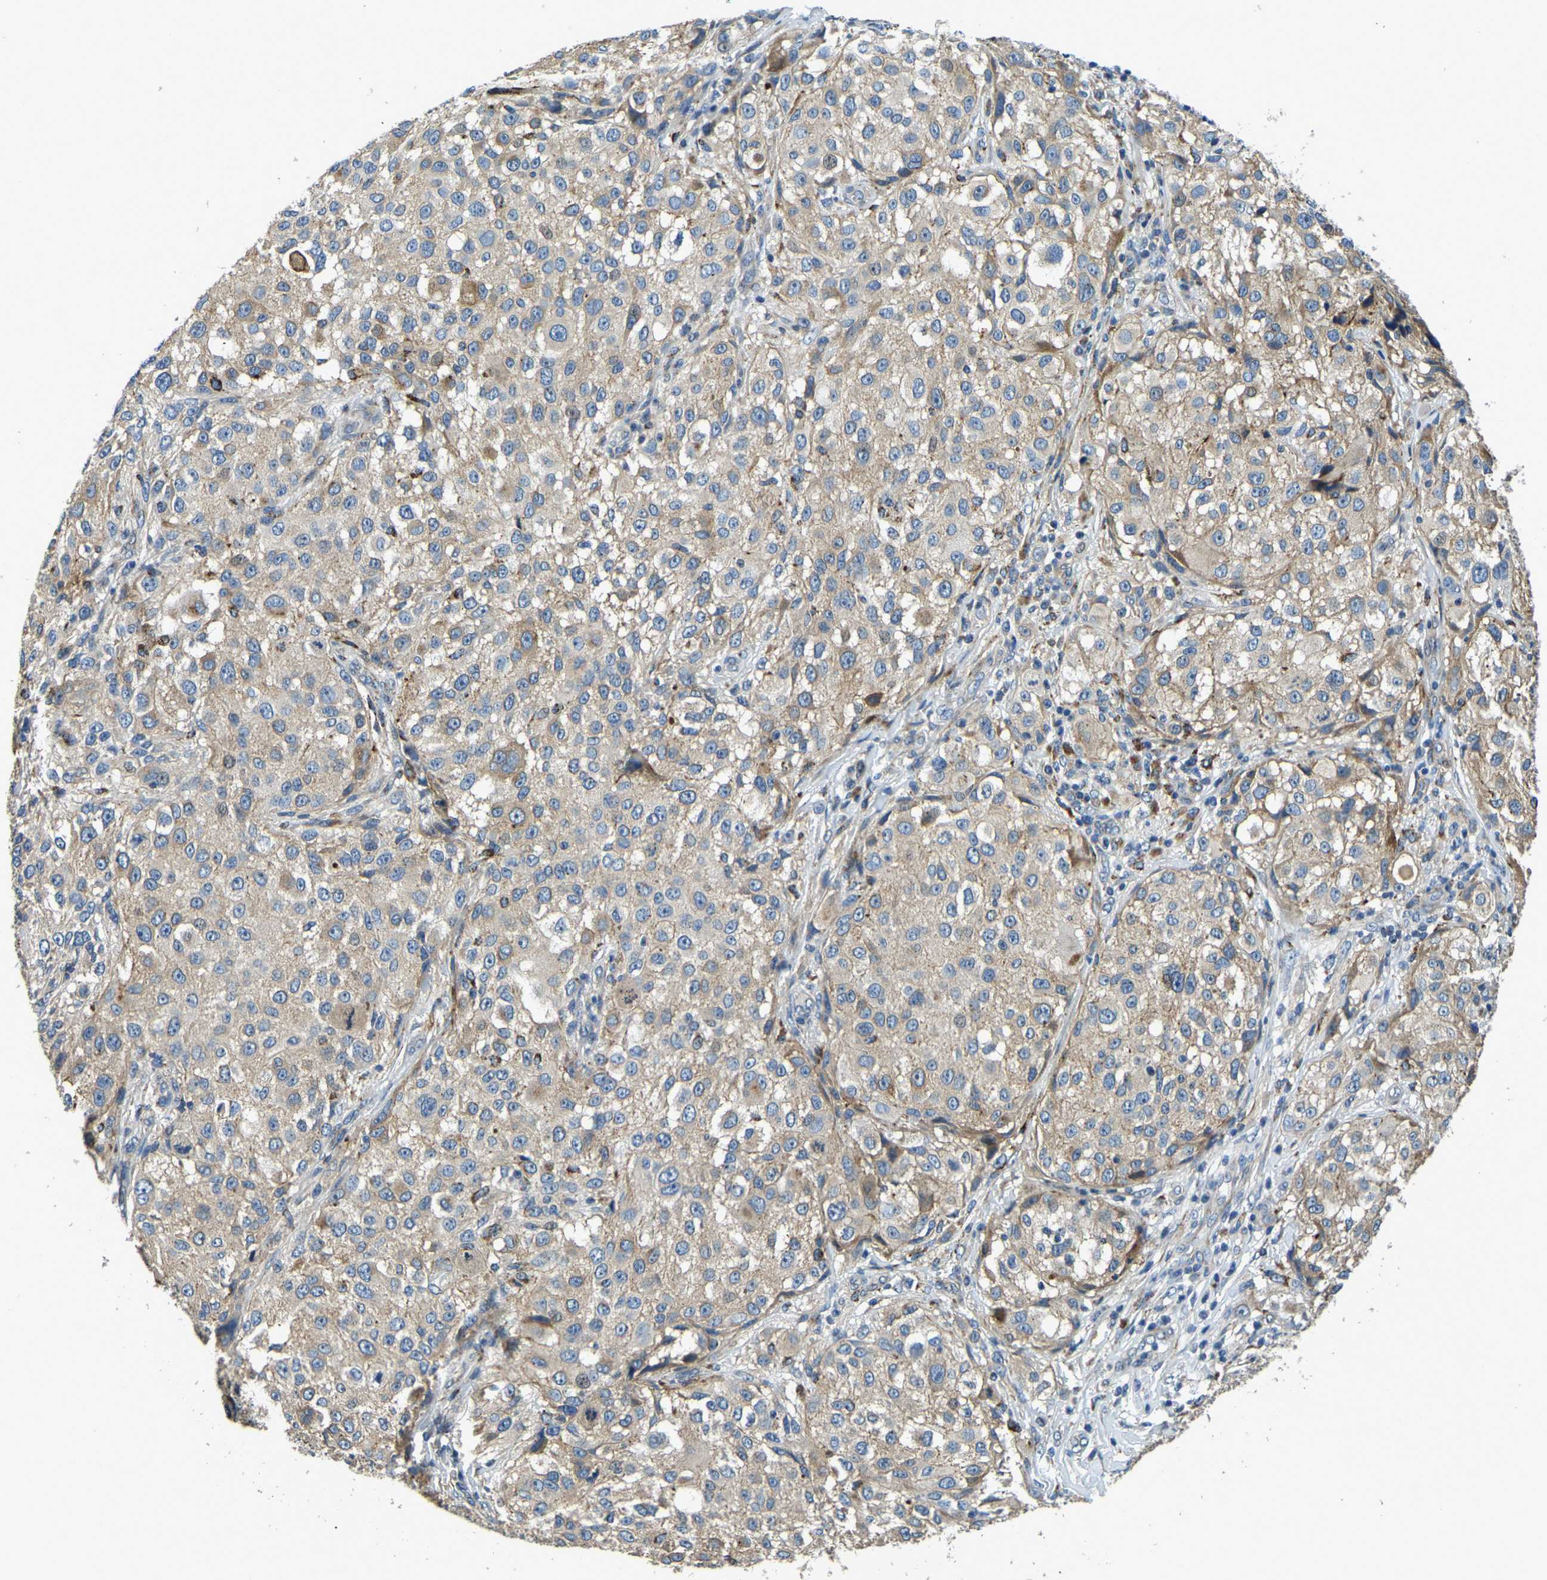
{"staining": {"intensity": "moderate", "quantity": "25%-75%", "location": "cytoplasmic/membranous"}, "tissue": "melanoma", "cell_type": "Tumor cells", "image_type": "cancer", "snomed": [{"axis": "morphology", "description": "Necrosis, NOS"}, {"axis": "morphology", "description": "Malignant melanoma, NOS"}, {"axis": "topography", "description": "Skin"}], "caption": "Tumor cells reveal moderate cytoplasmic/membranous expression in approximately 25%-75% of cells in melanoma.", "gene": "RNF39", "patient": {"sex": "female", "age": 87}}